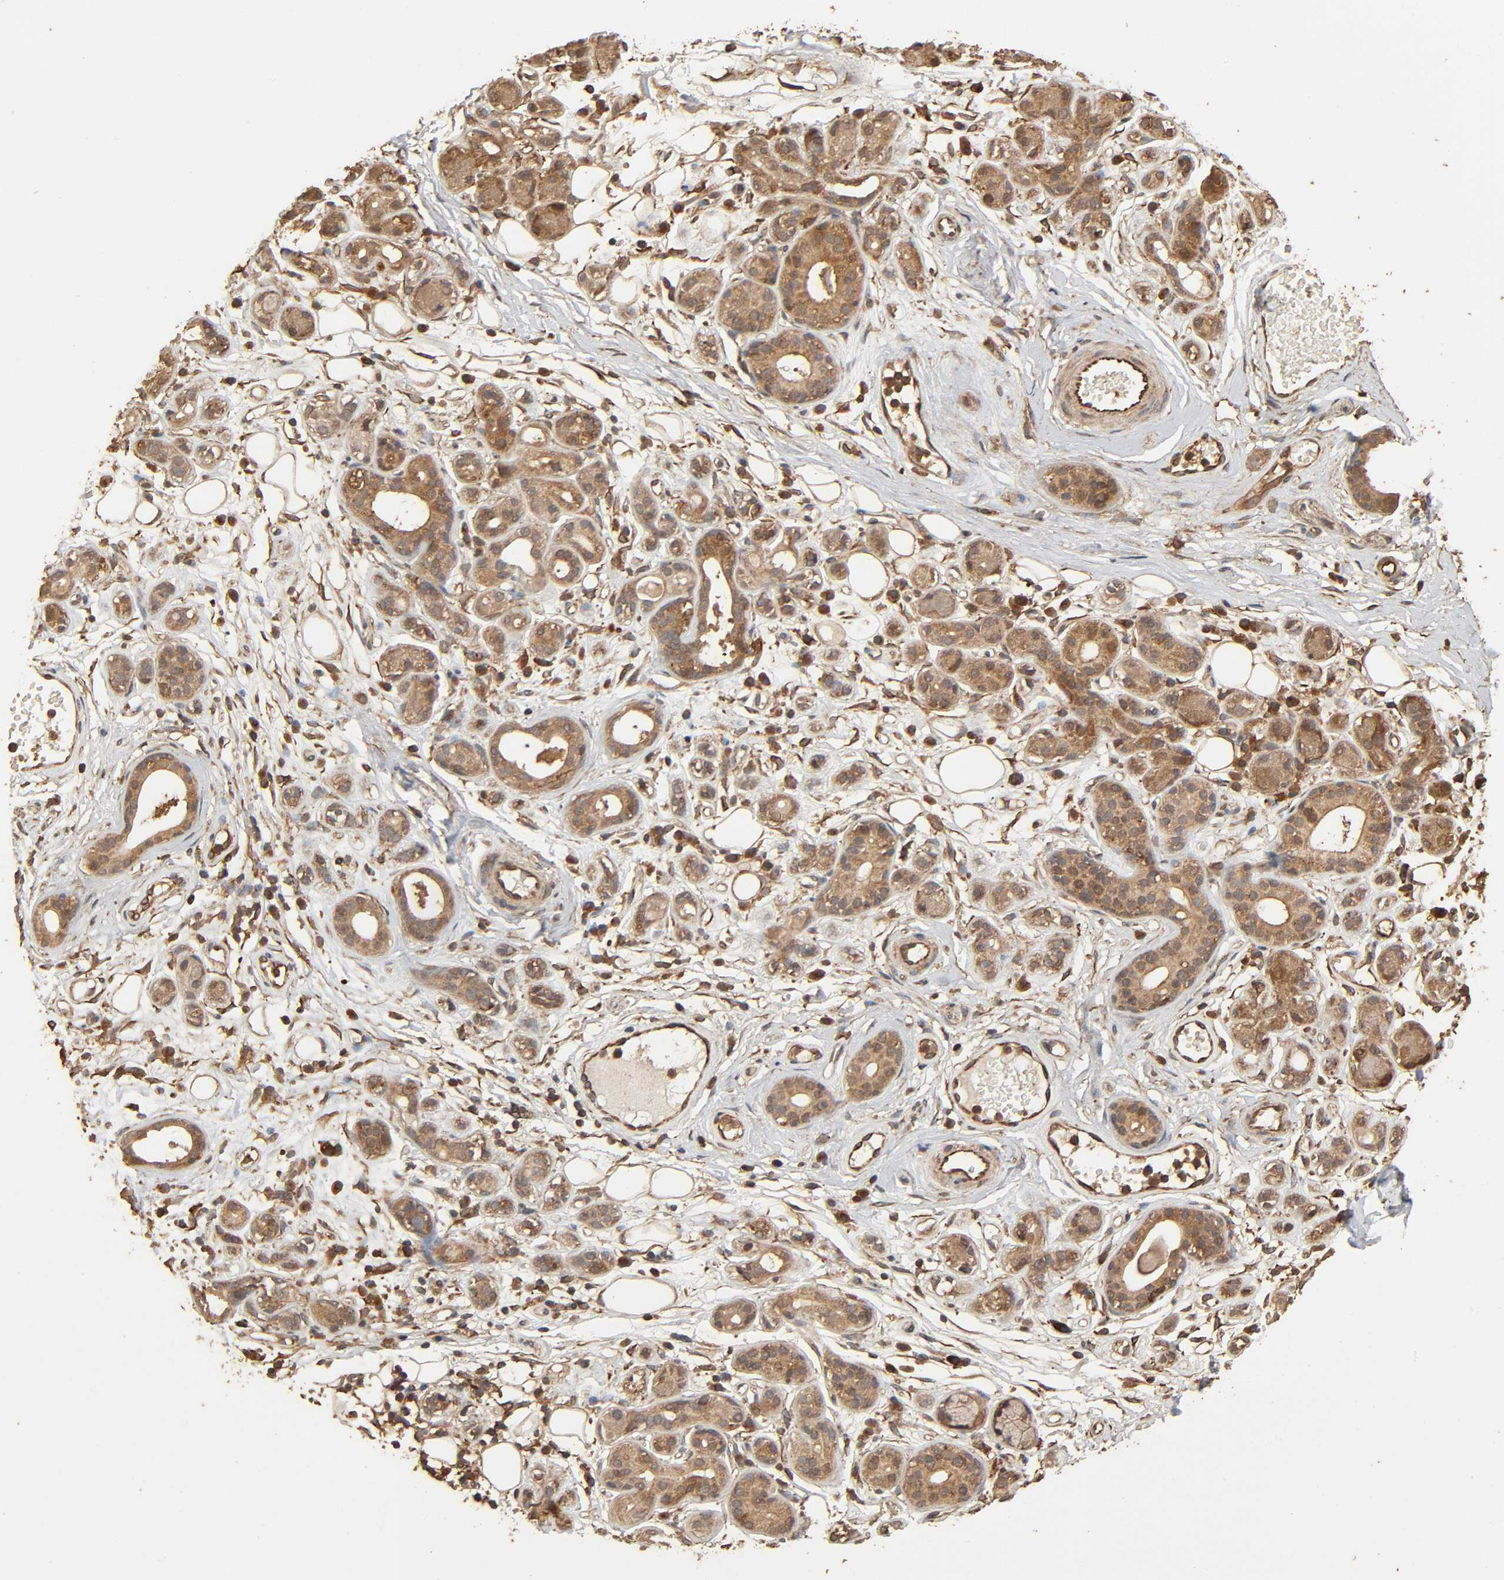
{"staining": {"intensity": "moderate", "quantity": "25%-75%", "location": "cytoplasmic/membranous"}, "tissue": "salivary gland", "cell_type": "Glandular cells", "image_type": "normal", "snomed": [{"axis": "morphology", "description": "Normal tissue, NOS"}, {"axis": "topography", "description": "Salivary gland"}], "caption": "Immunohistochemistry (IHC) of normal human salivary gland displays medium levels of moderate cytoplasmic/membranous positivity in approximately 25%-75% of glandular cells.", "gene": "RPS6KA6", "patient": {"sex": "male", "age": 54}}